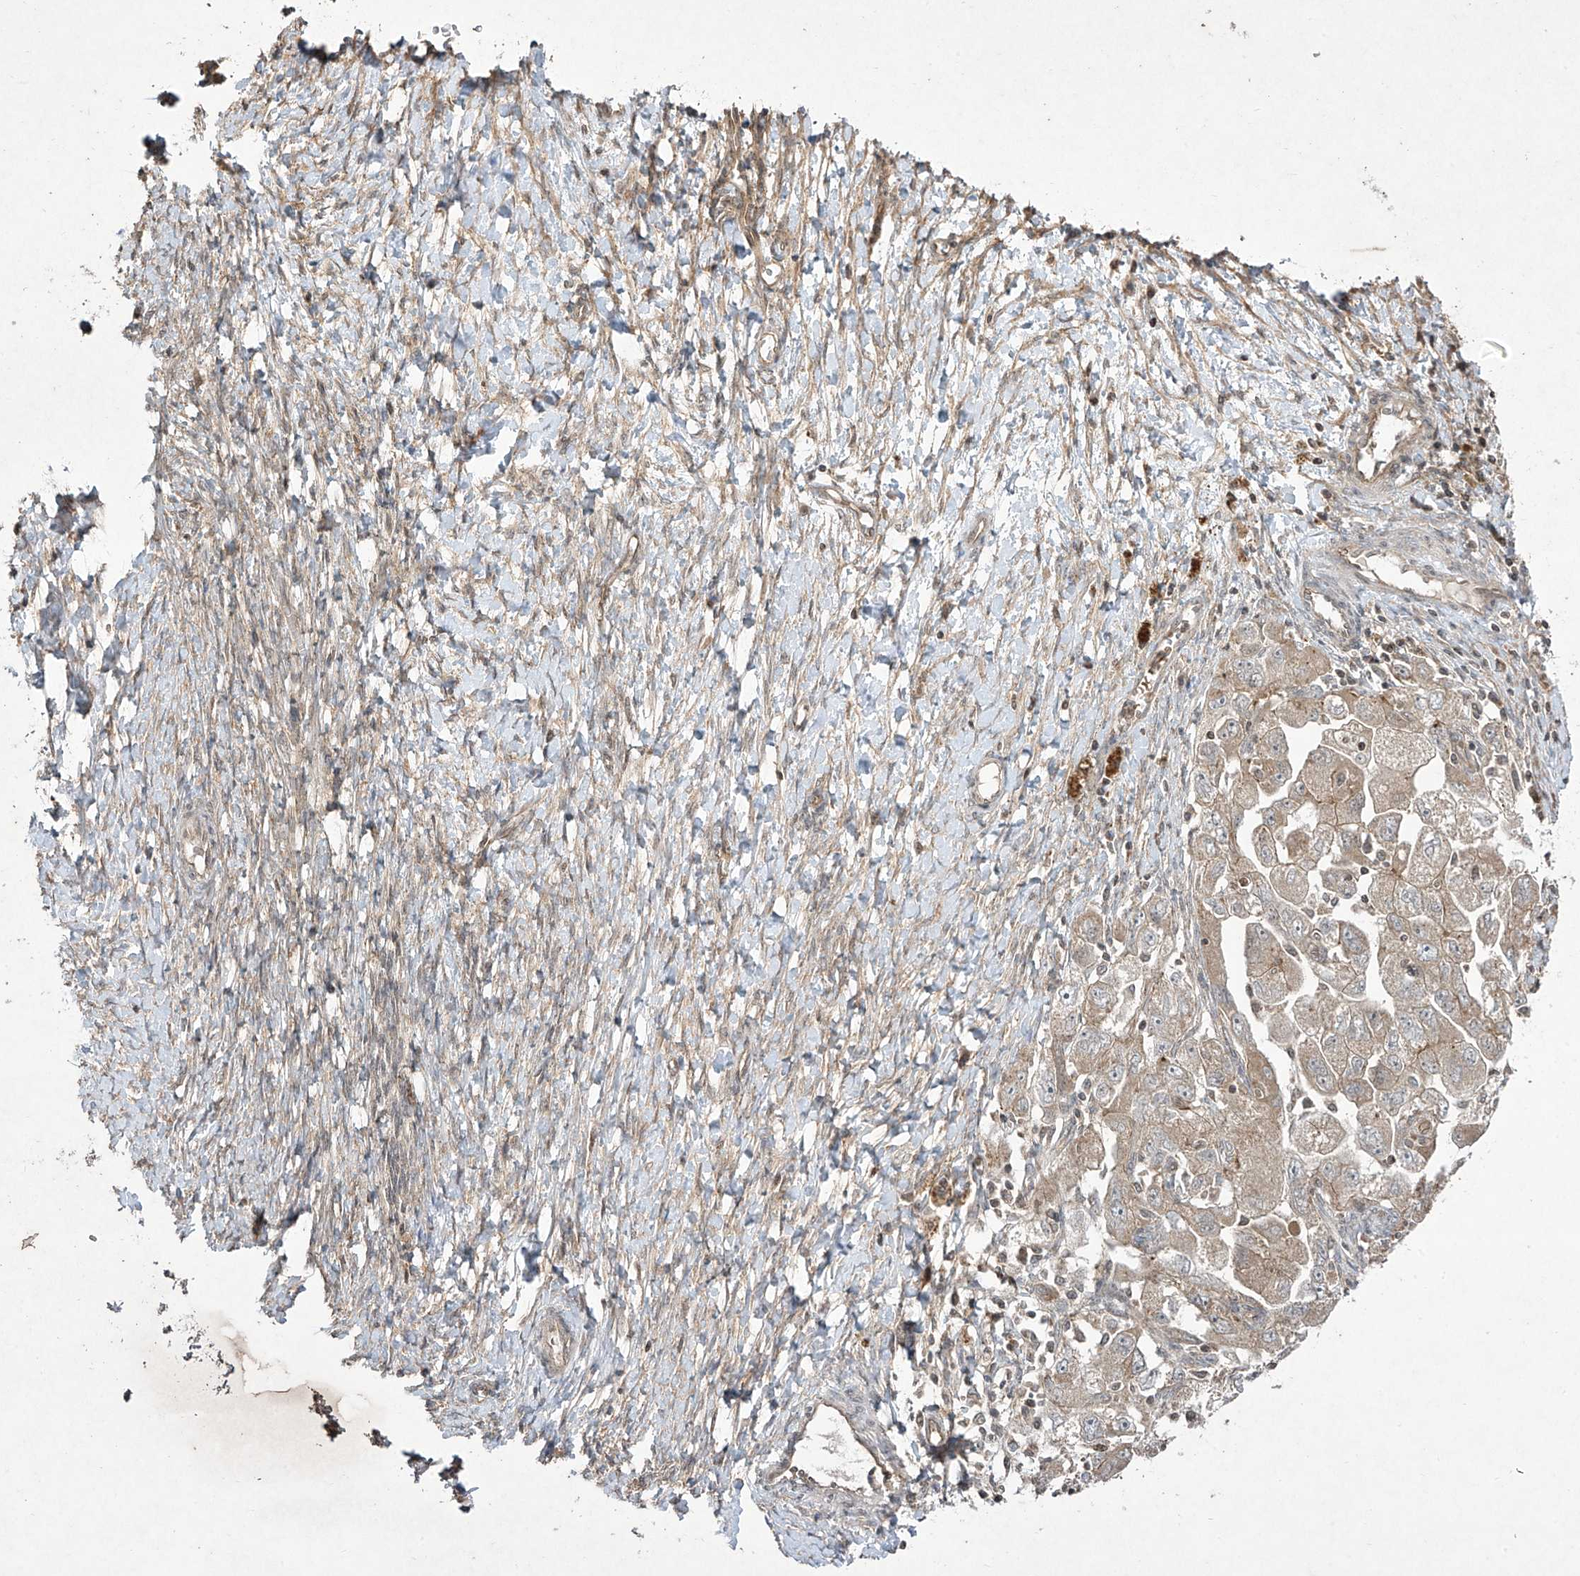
{"staining": {"intensity": "weak", "quantity": ">75%", "location": "cytoplasmic/membranous"}, "tissue": "ovarian cancer", "cell_type": "Tumor cells", "image_type": "cancer", "snomed": [{"axis": "morphology", "description": "Carcinoma, NOS"}, {"axis": "morphology", "description": "Cystadenocarcinoma, serous, NOS"}, {"axis": "topography", "description": "Ovary"}], "caption": "High-magnification brightfield microscopy of ovarian cancer (serous cystadenocarcinoma) stained with DAB (3,3'-diaminobenzidine) (brown) and counterstained with hematoxylin (blue). tumor cells exhibit weak cytoplasmic/membranous expression is appreciated in approximately>75% of cells. Nuclei are stained in blue.", "gene": "MATN2", "patient": {"sex": "female", "age": 69}}